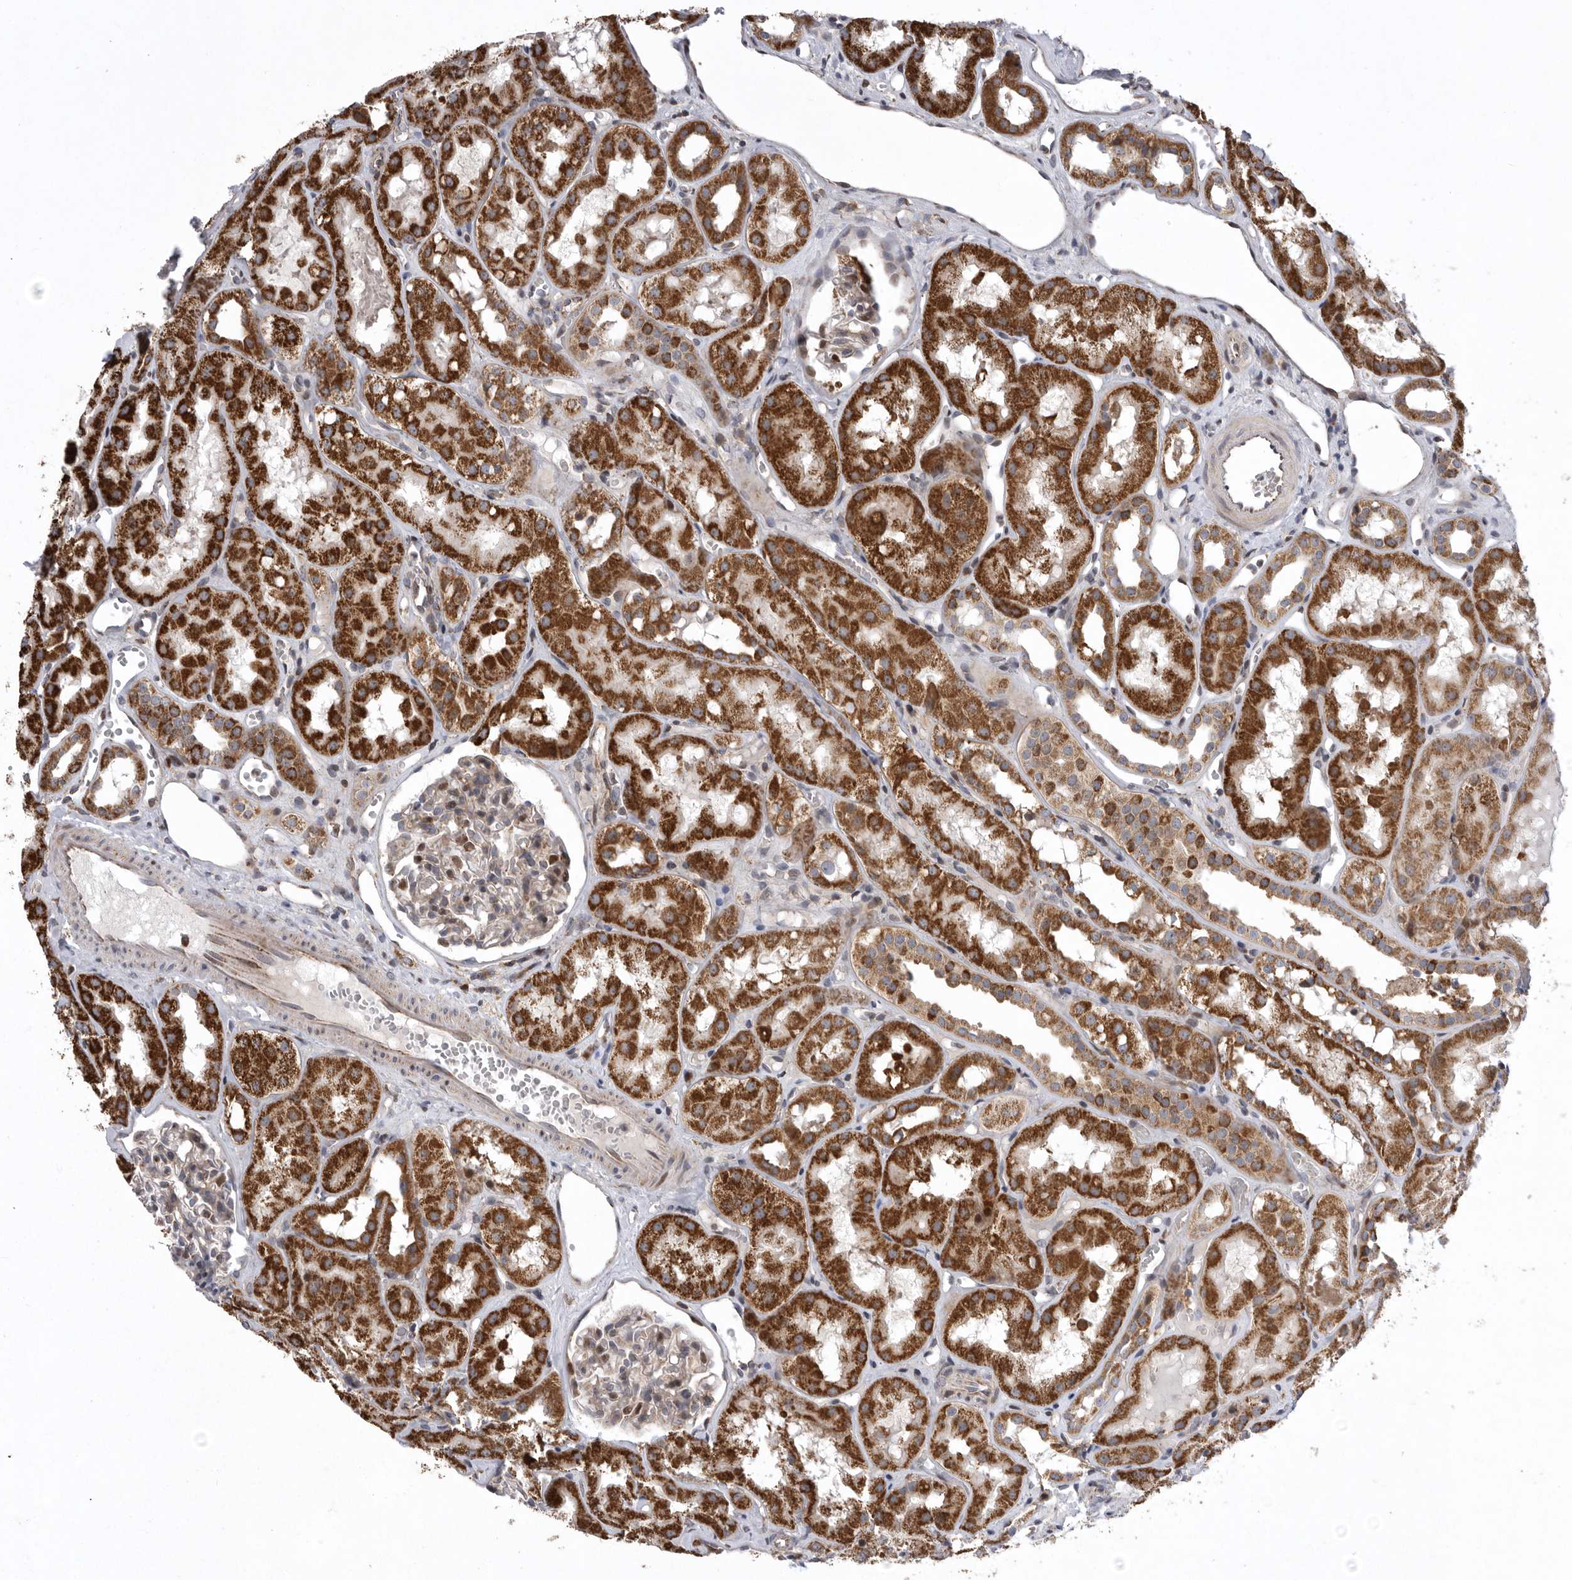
{"staining": {"intensity": "moderate", "quantity": "25%-75%", "location": "cytoplasmic/membranous,nuclear"}, "tissue": "kidney", "cell_type": "Cells in glomeruli", "image_type": "normal", "snomed": [{"axis": "morphology", "description": "Normal tissue, NOS"}, {"axis": "topography", "description": "Kidney"}], "caption": "A high-resolution image shows IHC staining of unremarkable kidney, which shows moderate cytoplasmic/membranous,nuclear positivity in about 25%-75% of cells in glomeruli. Nuclei are stained in blue.", "gene": "MPZL1", "patient": {"sex": "male", "age": 16}}